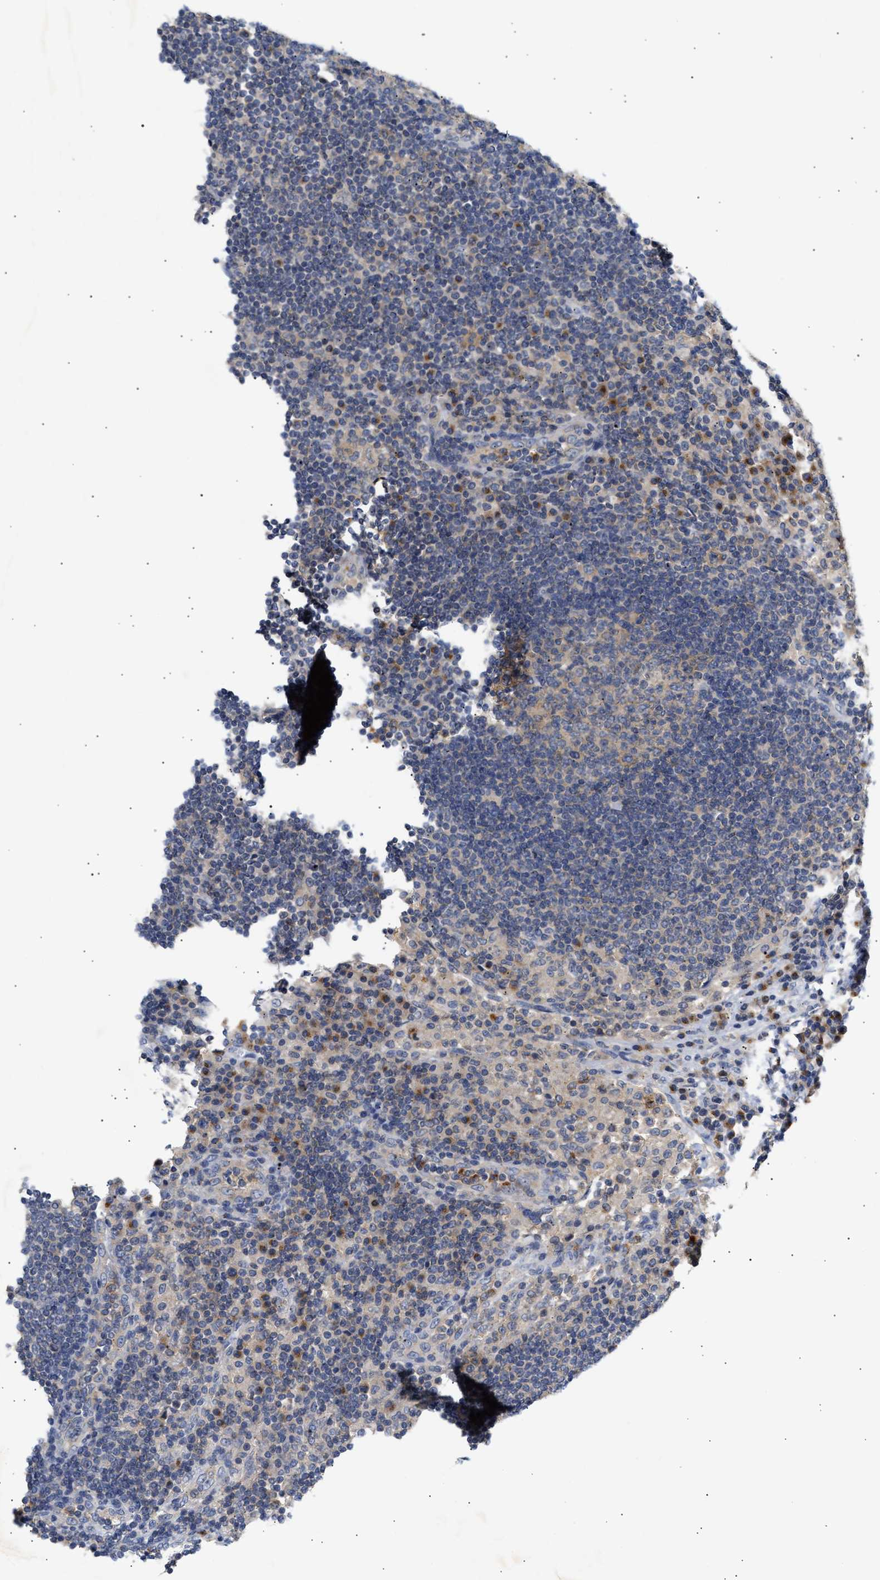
{"staining": {"intensity": "weak", "quantity": "25%-75%", "location": "cytoplasmic/membranous"}, "tissue": "lymph node", "cell_type": "Germinal center cells", "image_type": "normal", "snomed": [{"axis": "morphology", "description": "Normal tissue, NOS"}, {"axis": "topography", "description": "Lymph node"}], "caption": "IHC staining of benign lymph node, which displays low levels of weak cytoplasmic/membranous positivity in approximately 25%-75% of germinal center cells indicating weak cytoplasmic/membranous protein expression. The staining was performed using DAB (brown) for protein detection and nuclei were counterstained in hematoxylin (blue).", "gene": "TRIM50", "patient": {"sex": "female", "age": 53}}